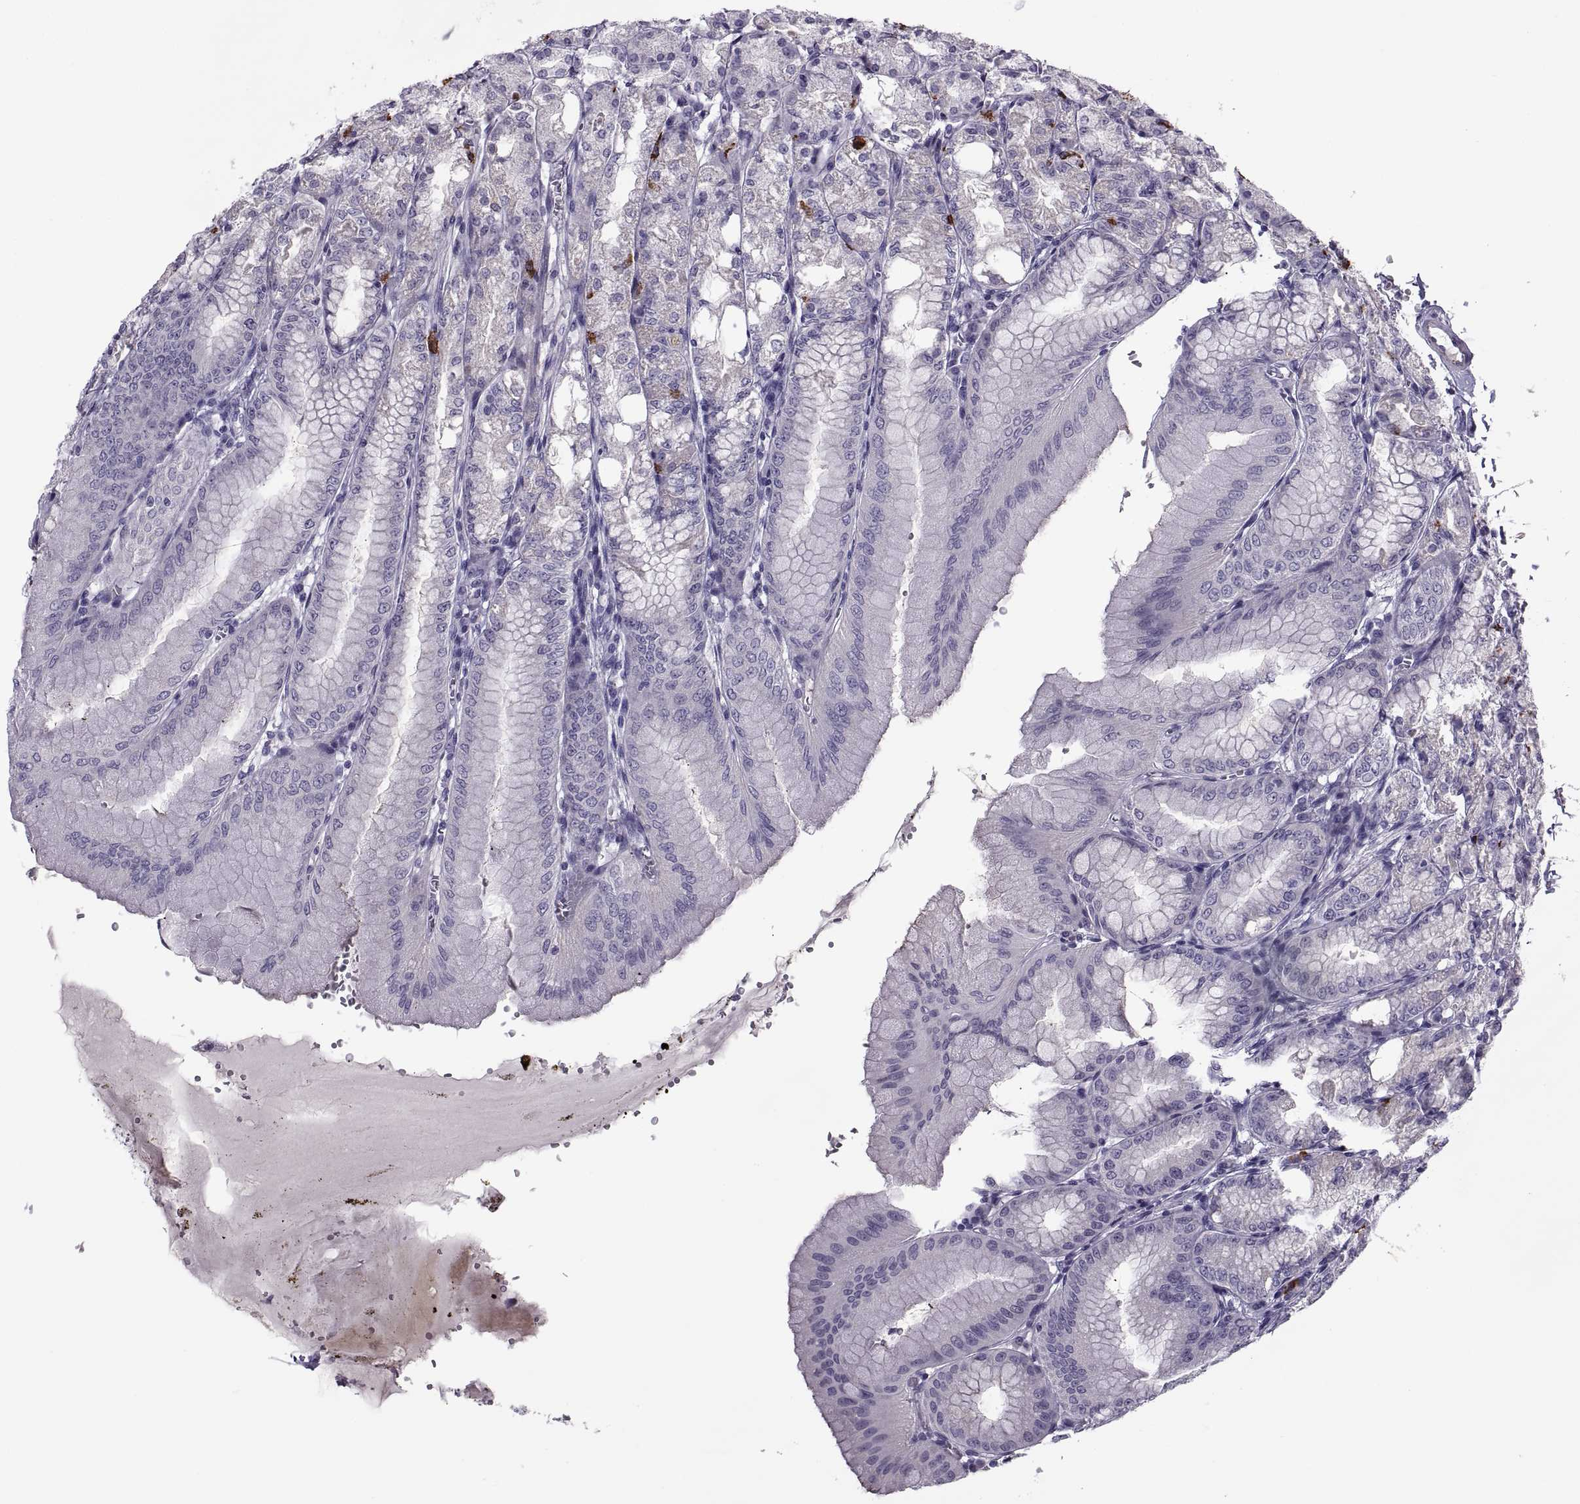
{"staining": {"intensity": "strong", "quantity": "<25%", "location": "cytoplasmic/membranous"}, "tissue": "stomach", "cell_type": "Glandular cells", "image_type": "normal", "snomed": [{"axis": "morphology", "description": "Normal tissue, NOS"}, {"axis": "topography", "description": "Stomach, lower"}], "caption": "DAB immunohistochemical staining of normal human stomach exhibits strong cytoplasmic/membranous protein positivity in about <25% of glandular cells. The staining was performed using DAB, with brown indicating positive protein expression. Nuclei are stained blue with hematoxylin.", "gene": "MAGEB1", "patient": {"sex": "male", "age": 71}}